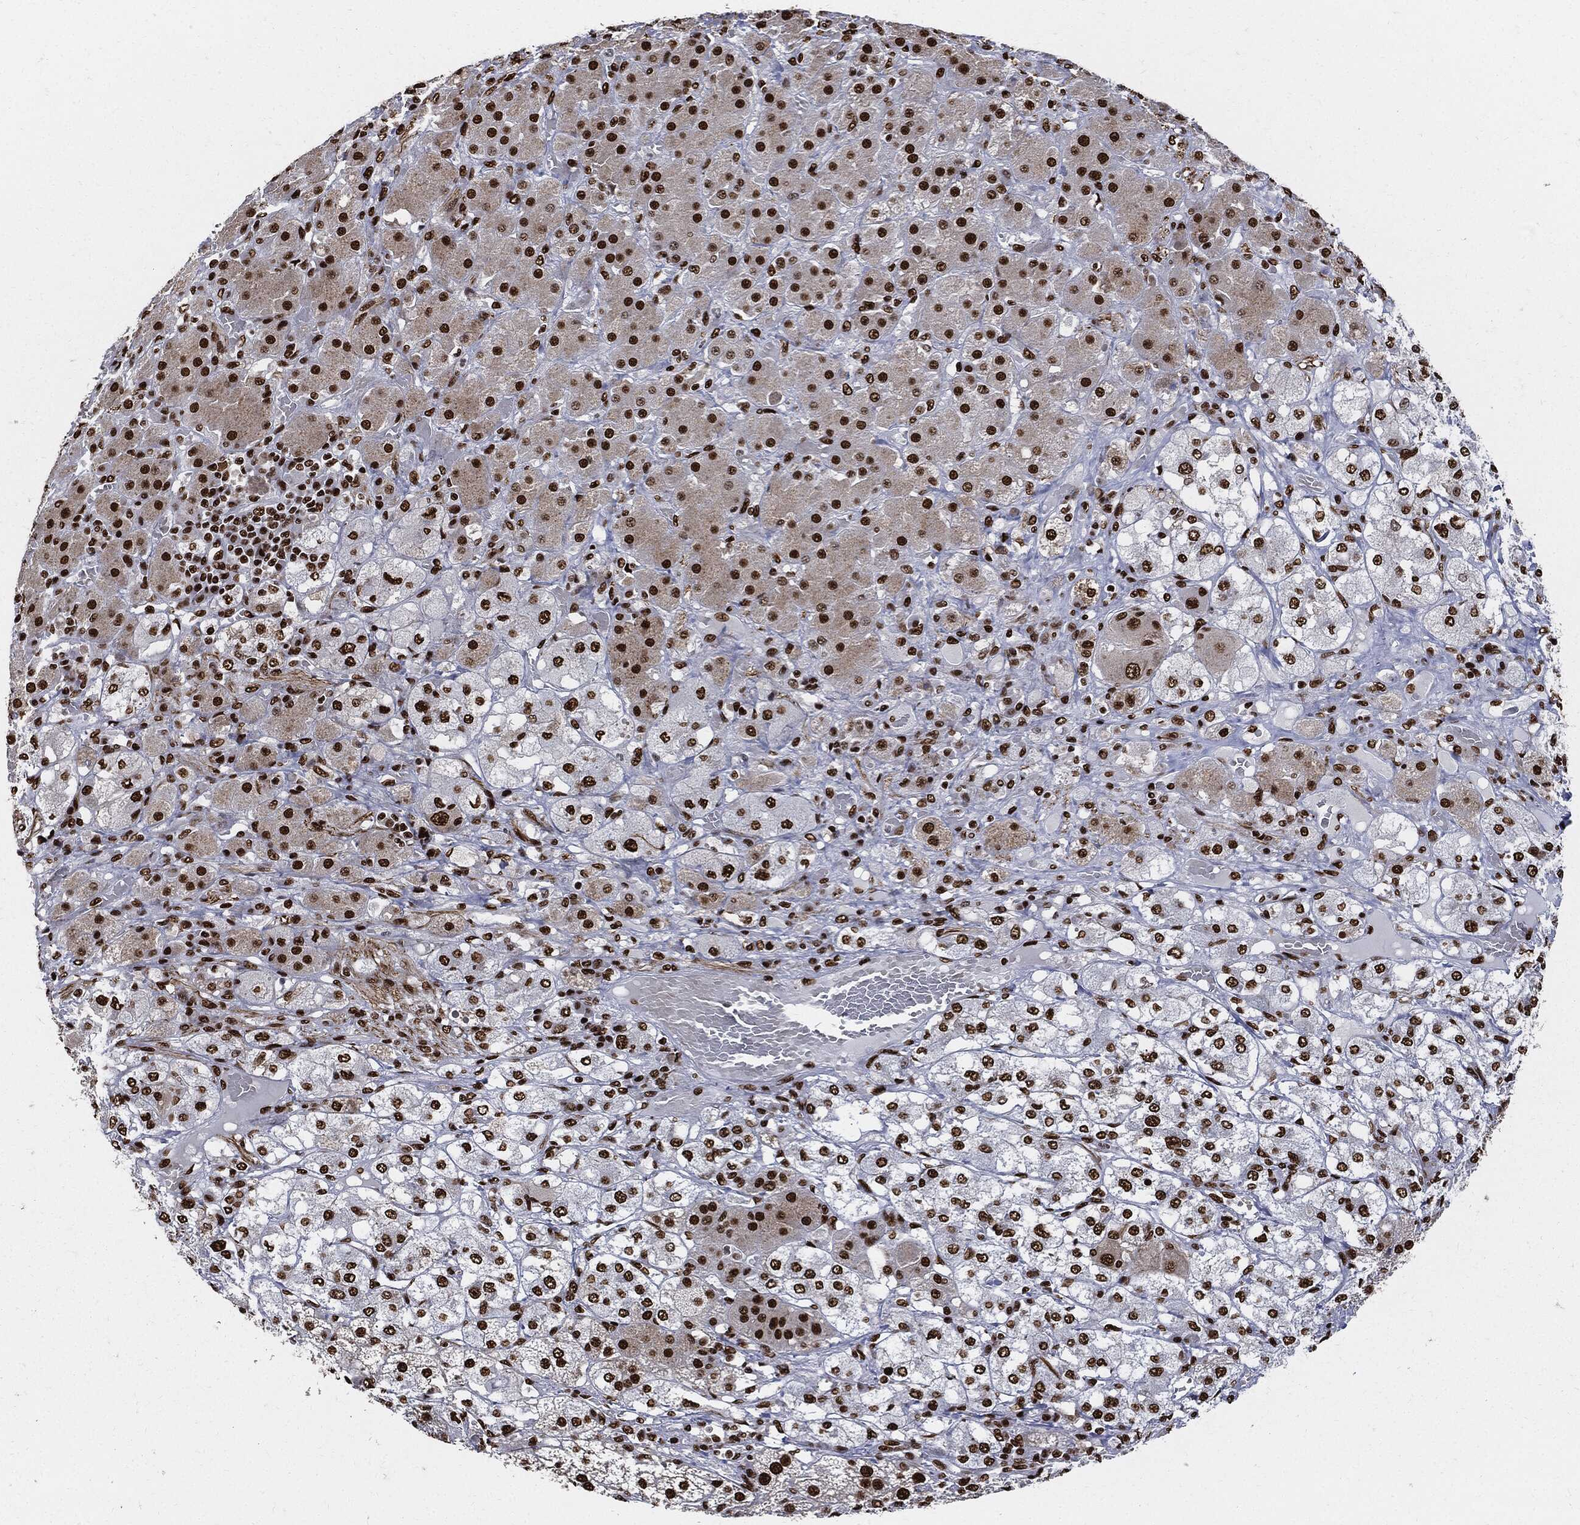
{"staining": {"intensity": "strong", "quantity": ">75%", "location": "nuclear"}, "tissue": "adrenal gland", "cell_type": "Glandular cells", "image_type": "normal", "snomed": [{"axis": "morphology", "description": "Normal tissue, NOS"}, {"axis": "topography", "description": "Adrenal gland"}], "caption": "Unremarkable adrenal gland shows strong nuclear expression in approximately >75% of glandular cells, visualized by immunohistochemistry. (Brightfield microscopy of DAB IHC at high magnification).", "gene": "RECQL", "patient": {"sex": "male", "age": 70}}